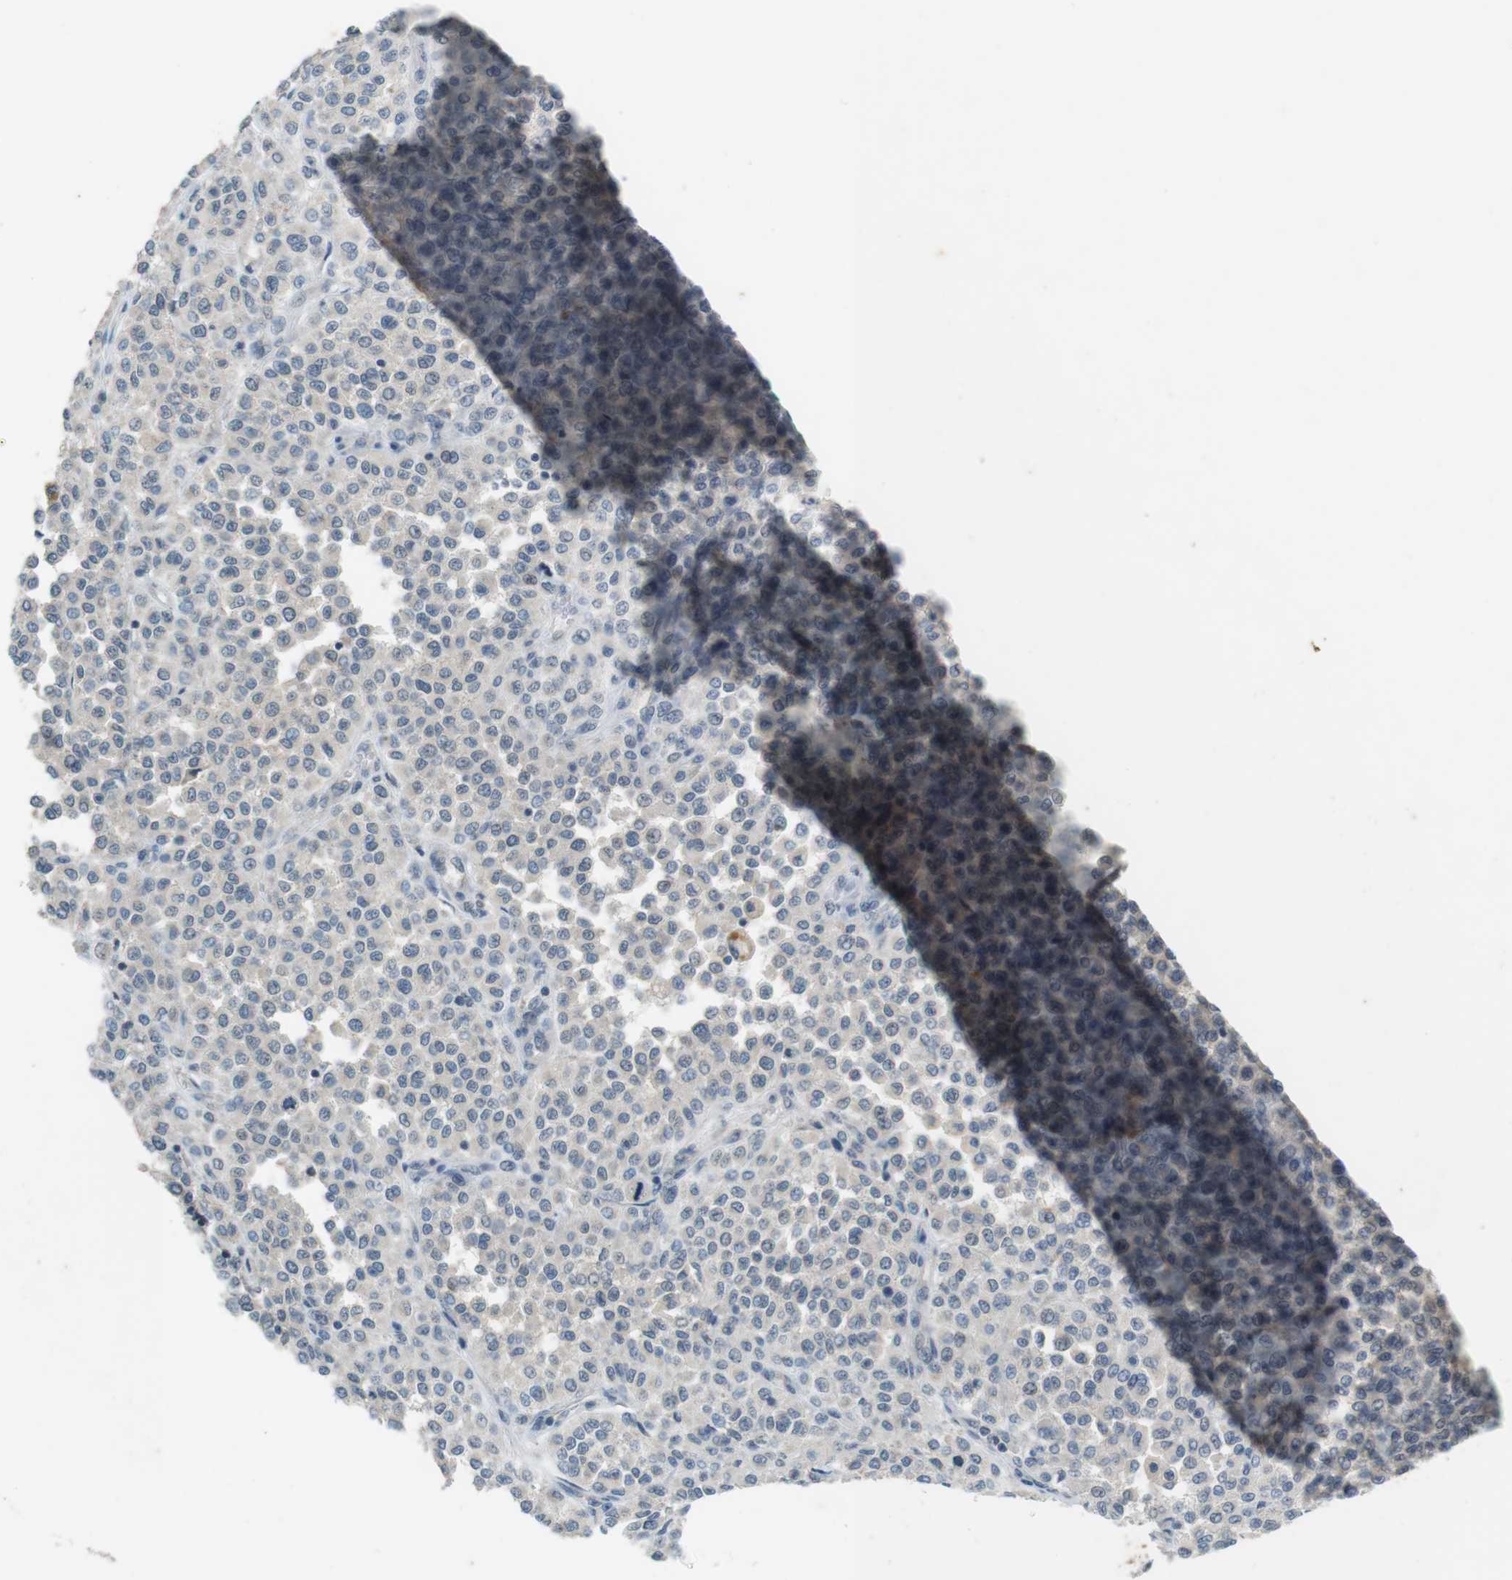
{"staining": {"intensity": "weak", "quantity": ">75%", "location": "cytoplasmic/membranous"}, "tissue": "melanoma", "cell_type": "Tumor cells", "image_type": "cancer", "snomed": [{"axis": "morphology", "description": "Malignant melanoma, Metastatic site"}, {"axis": "topography", "description": "Pancreas"}], "caption": "The image displays staining of malignant melanoma (metastatic site), revealing weak cytoplasmic/membranous protein expression (brown color) within tumor cells.", "gene": "MUC5B", "patient": {"sex": "female", "age": 30}}